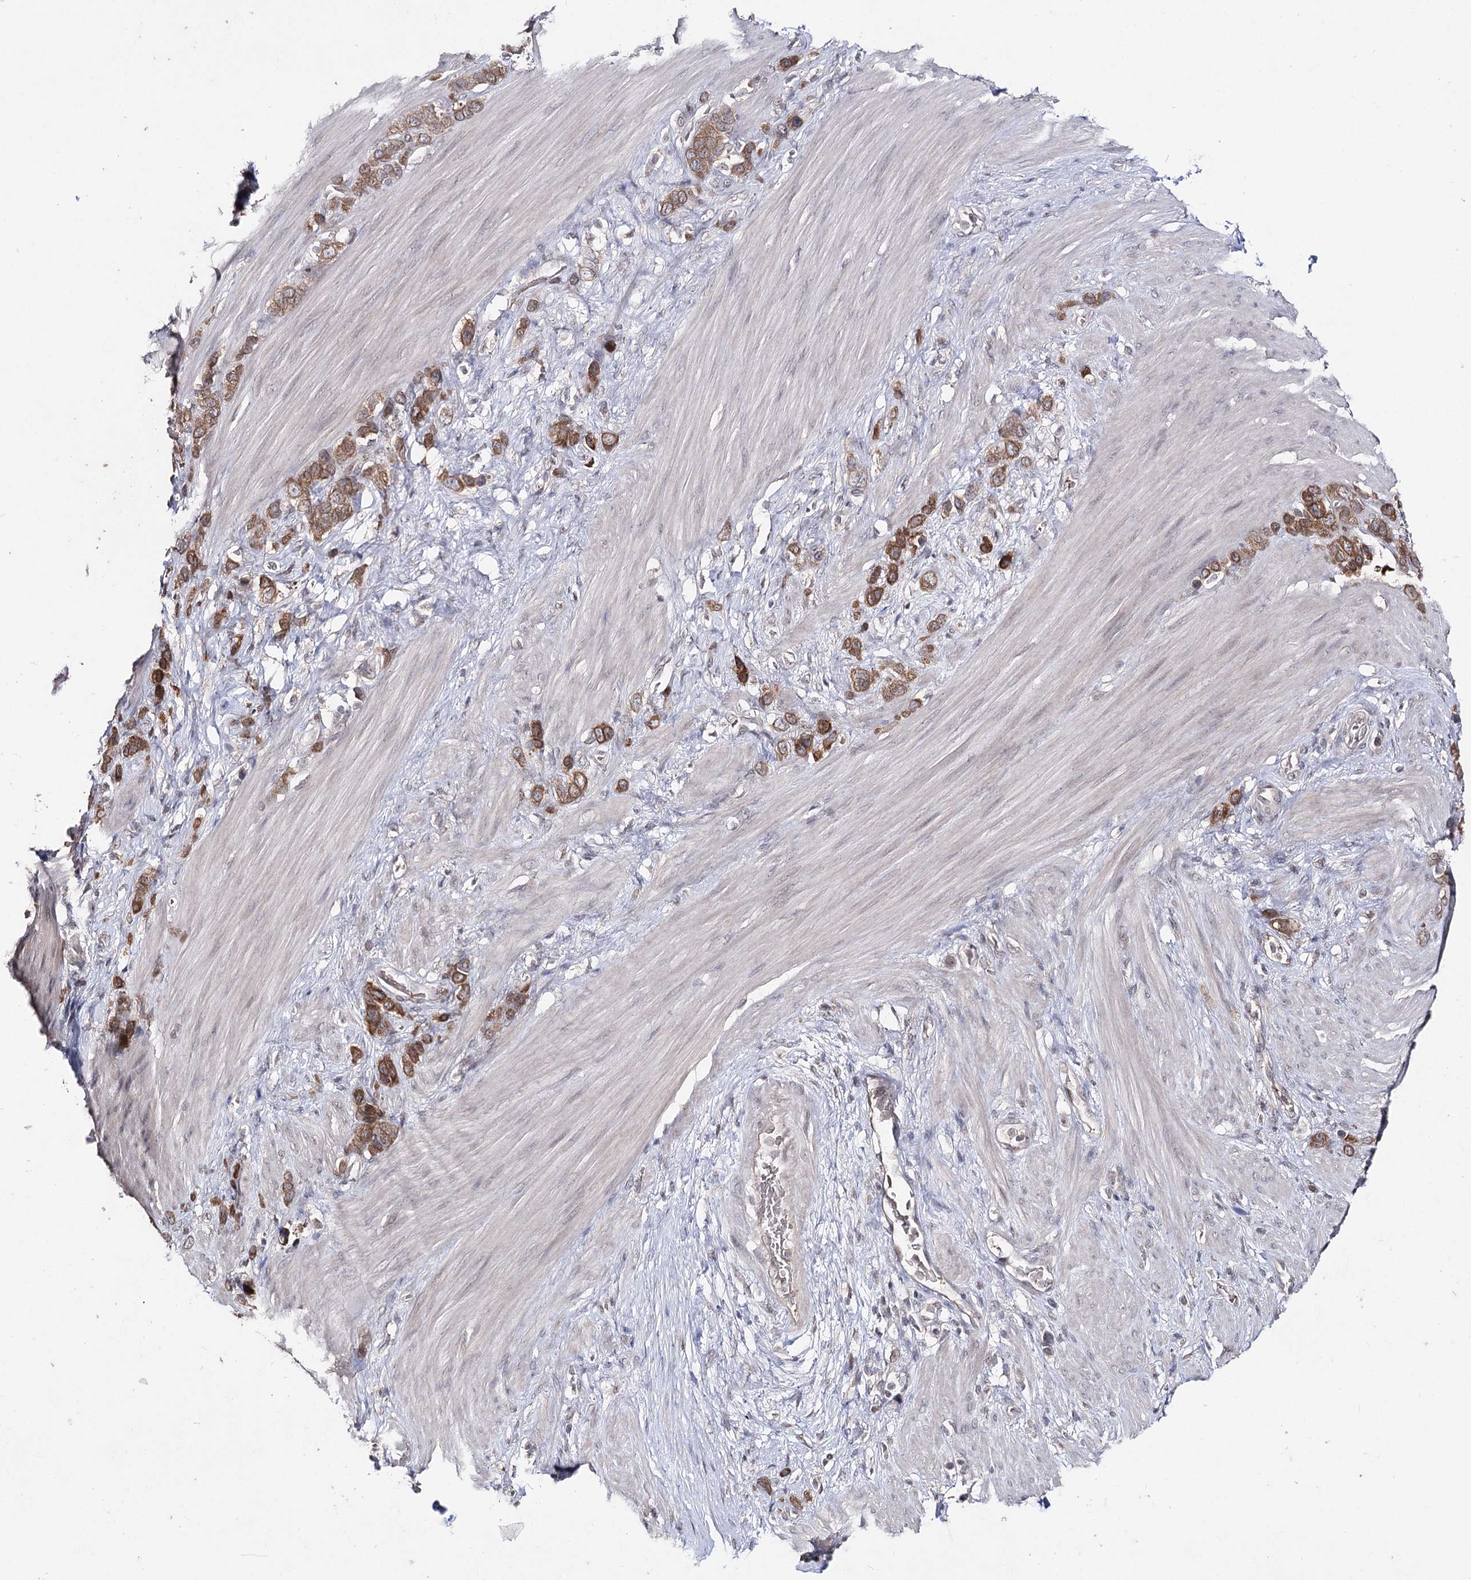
{"staining": {"intensity": "strong", "quantity": ">75%", "location": "cytoplasmic/membranous"}, "tissue": "stomach cancer", "cell_type": "Tumor cells", "image_type": "cancer", "snomed": [{"axis": "morphology", "description": "Adenocarcinoma, NOS"}, {"axis": "morphology", "description": "Adenocarcinoma, High grade"}, {"axis": "topography", "description": "Stomach, upper"}, {"axis": "topography", "description": "Stomach, lower"}], "caption": "Immunohistochemistry (IHC) image of neoplastic tissue: high-grade adenocarcinoma (stomach) stained using immunohistochemistry (IHC) reveals high levels of strong protein expression localized specifically in the cytoplasmic/membranous of tumor cells, appearing as a cytoplasmic/membranous brown color.", "gene": "HSD11B2", "patient": {"sex": "female", "age": 65}}